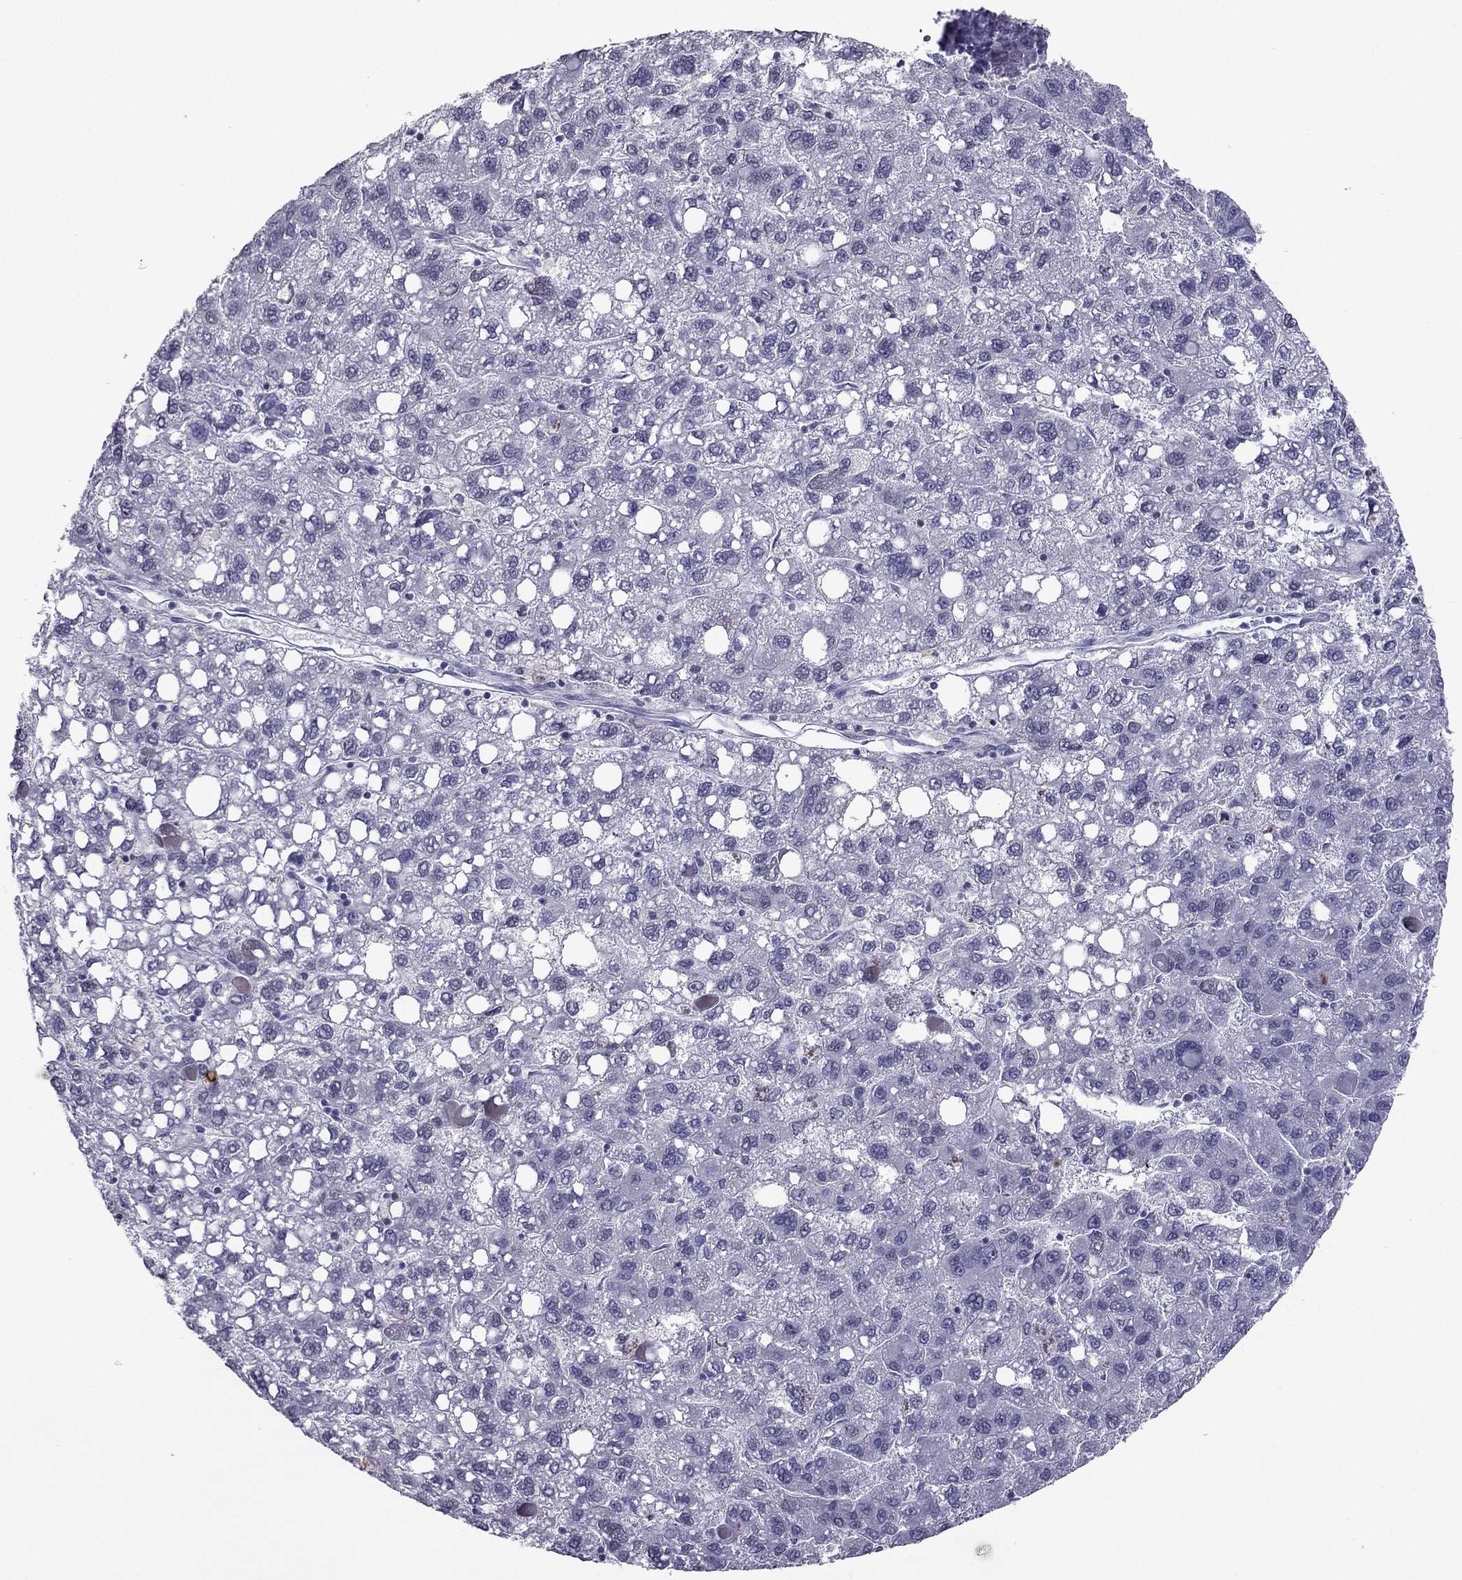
{"staining": {"intensity": "negative", "quantity": "none", "location": "none"}, "tissue": "liver cancer", "cell_type": "Tumor cells", "image_type": "cancer", "snomed": [{"axis": "morphology", "description": "Carcinoma, Hepatocellular, NOS"}, {"axis": "topography", "description": "Liver"}], "caption": "Immunohistochemistry micrograph of liver hepatocellular carcinoma stained for a protein (brown), which displays no expression in tumor cells. (IHC, brightfield microscopy, high magnification).", "gene": "RGS8", "patient": {"sex": "female", "age": 82}}